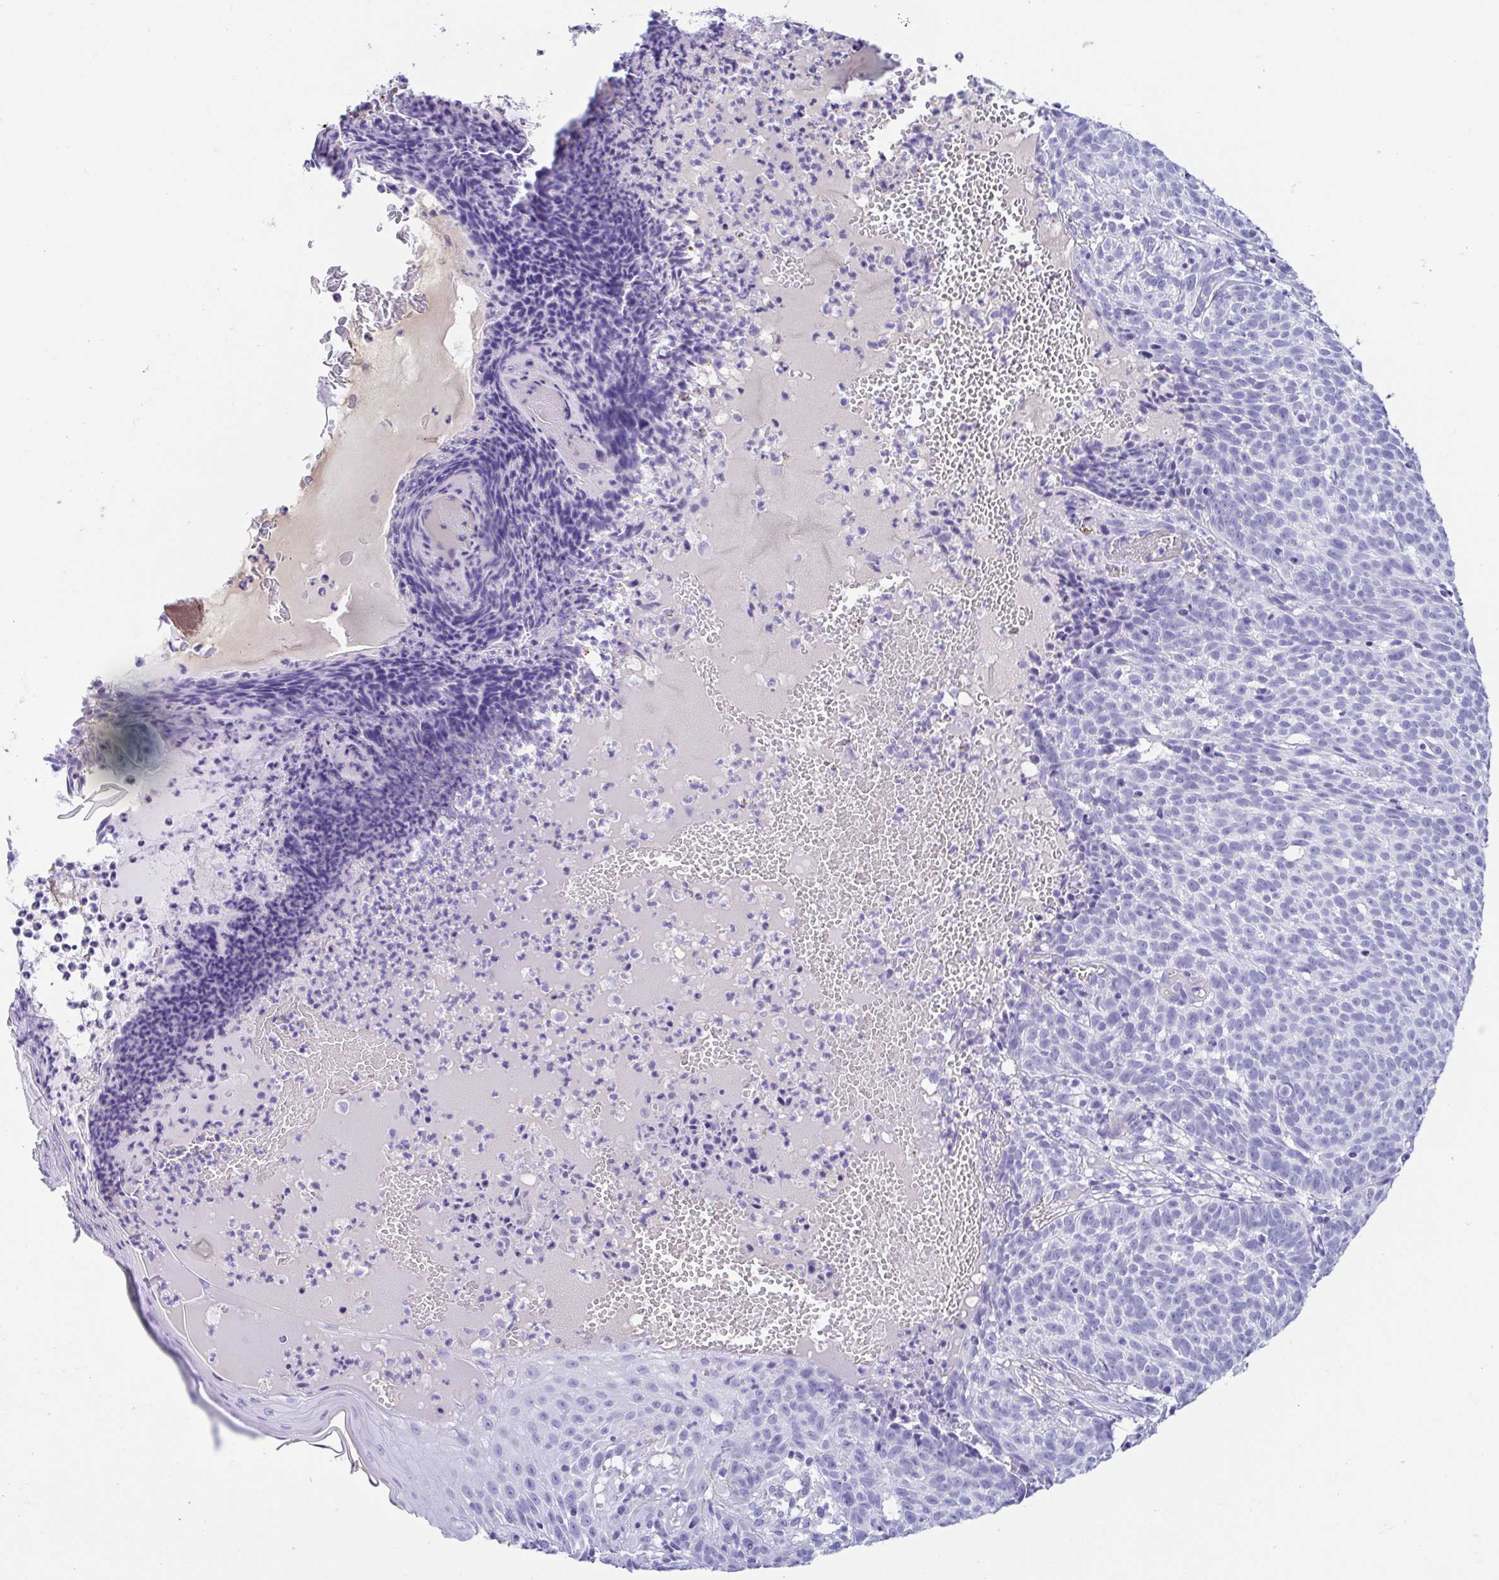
{"staining": {"intensity": "negative", "quantity": "none", "location": "none"}, "tissue": "skin cancer", "cell_type": "Tumor cells", "image_type": "cancer", "snomed": [{"axis": "morphology", "description": "Basal cell carcinoma"}, {"axis": "topography", "description": "Skin"}], "caption": "Immunohistochemistry (IHC) image of neoplastic tissue: skin basal cell carcinoma stained with DAB (3,3'-diaminobenzidine) exhibits no significant protein staining in tumor cells.", "gene": "GKN1", "patient": {"sex": "male", "age": 90}}